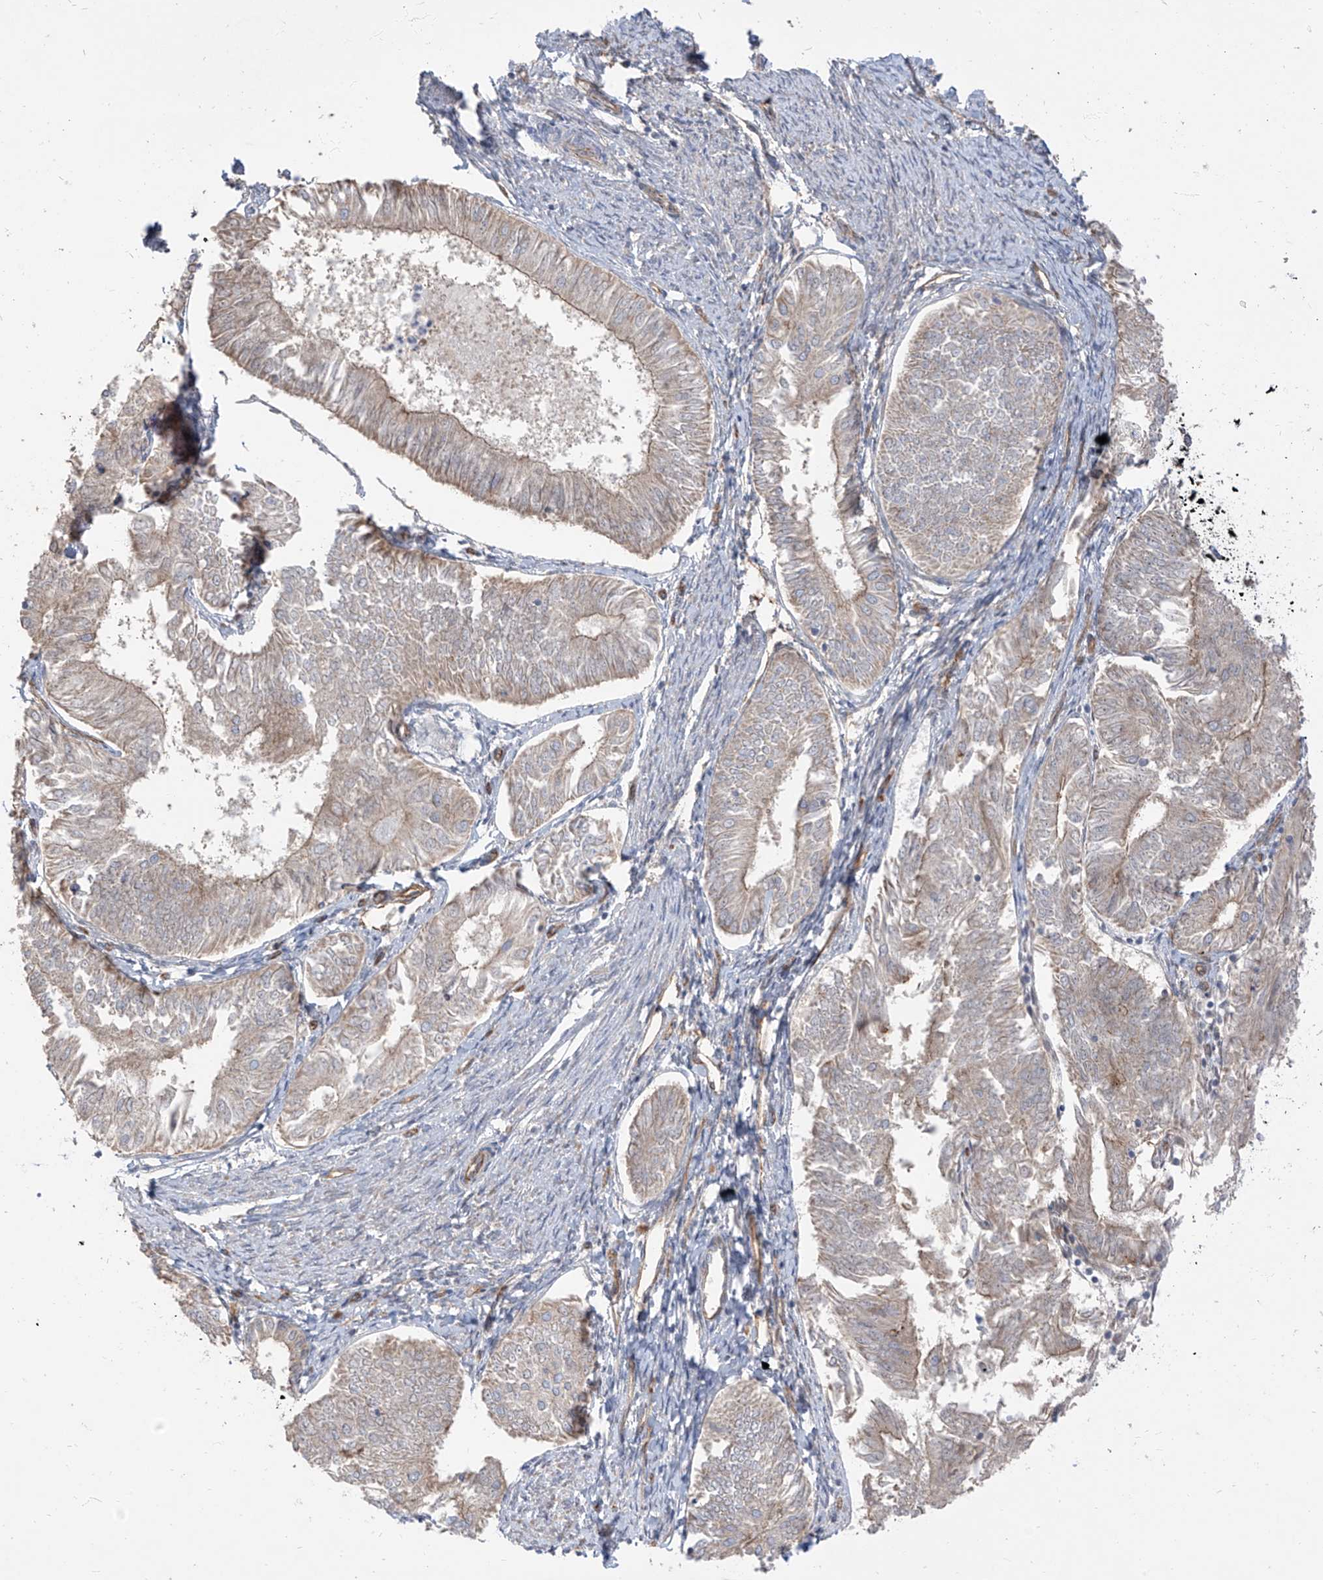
{"staining": {"intensity": "weak", "quantity": "25%-75%", "location": "cytoplasmic/membranous"}, "tissue": "endometrial cancer", "cell_type": "Tumor cells", "image_type": "cancer", "snomed": [{"axis": "morphology", "description": "Adenocarcinoma, NOS"}, {"axis": "topography", "description": "Endometrium"}], "caption": "Immunohistochemical staining of endometrial cancer demonstrates weak cytoplasmic/membranous protein positivity in approximately 25%-75% of tumor cells.", "gene": "EPHX4", "patient": {"sex": "female", "age": 58}}